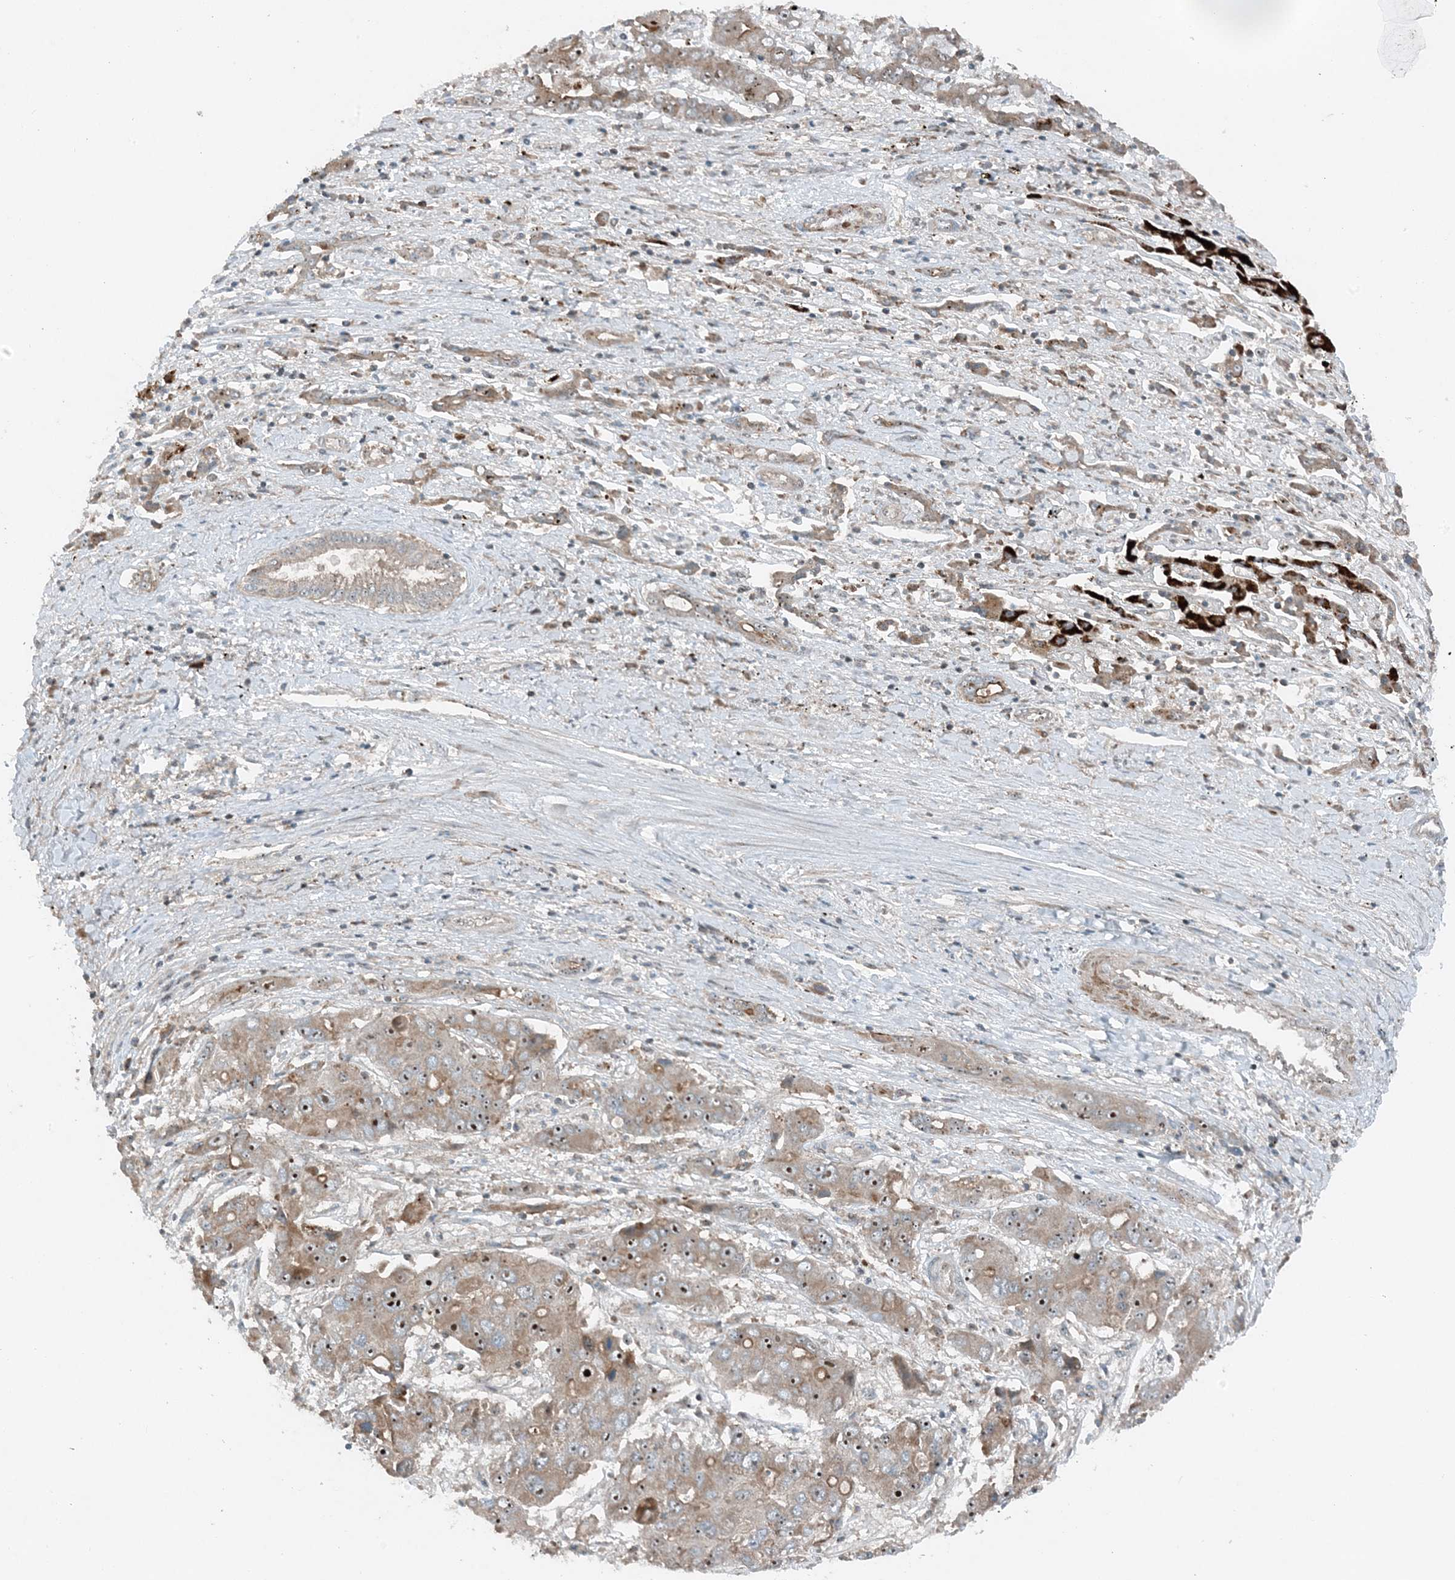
{"staining": {"intensity": "moderate", "quantity": ">75%", "location": "cytoplasmic/membranous,nuclear"}, "tissue": "liver cancer", "cell_type": "Tumor cells", "image_type": "cancer", "snomed": [{"axis": "morphology", "description": "Cholangiocarcinoma"}, {"axis": "topography", "description": "Liver"}], "caption": "This is a micrograph of IHC staining of liver cholangiocarcinoma, which shows moderate staining in the cytoplasmic/membranous and nuclear of tumor cells.", "gene": "MITD1", "patient": {"sex": "male", "age": 67}}